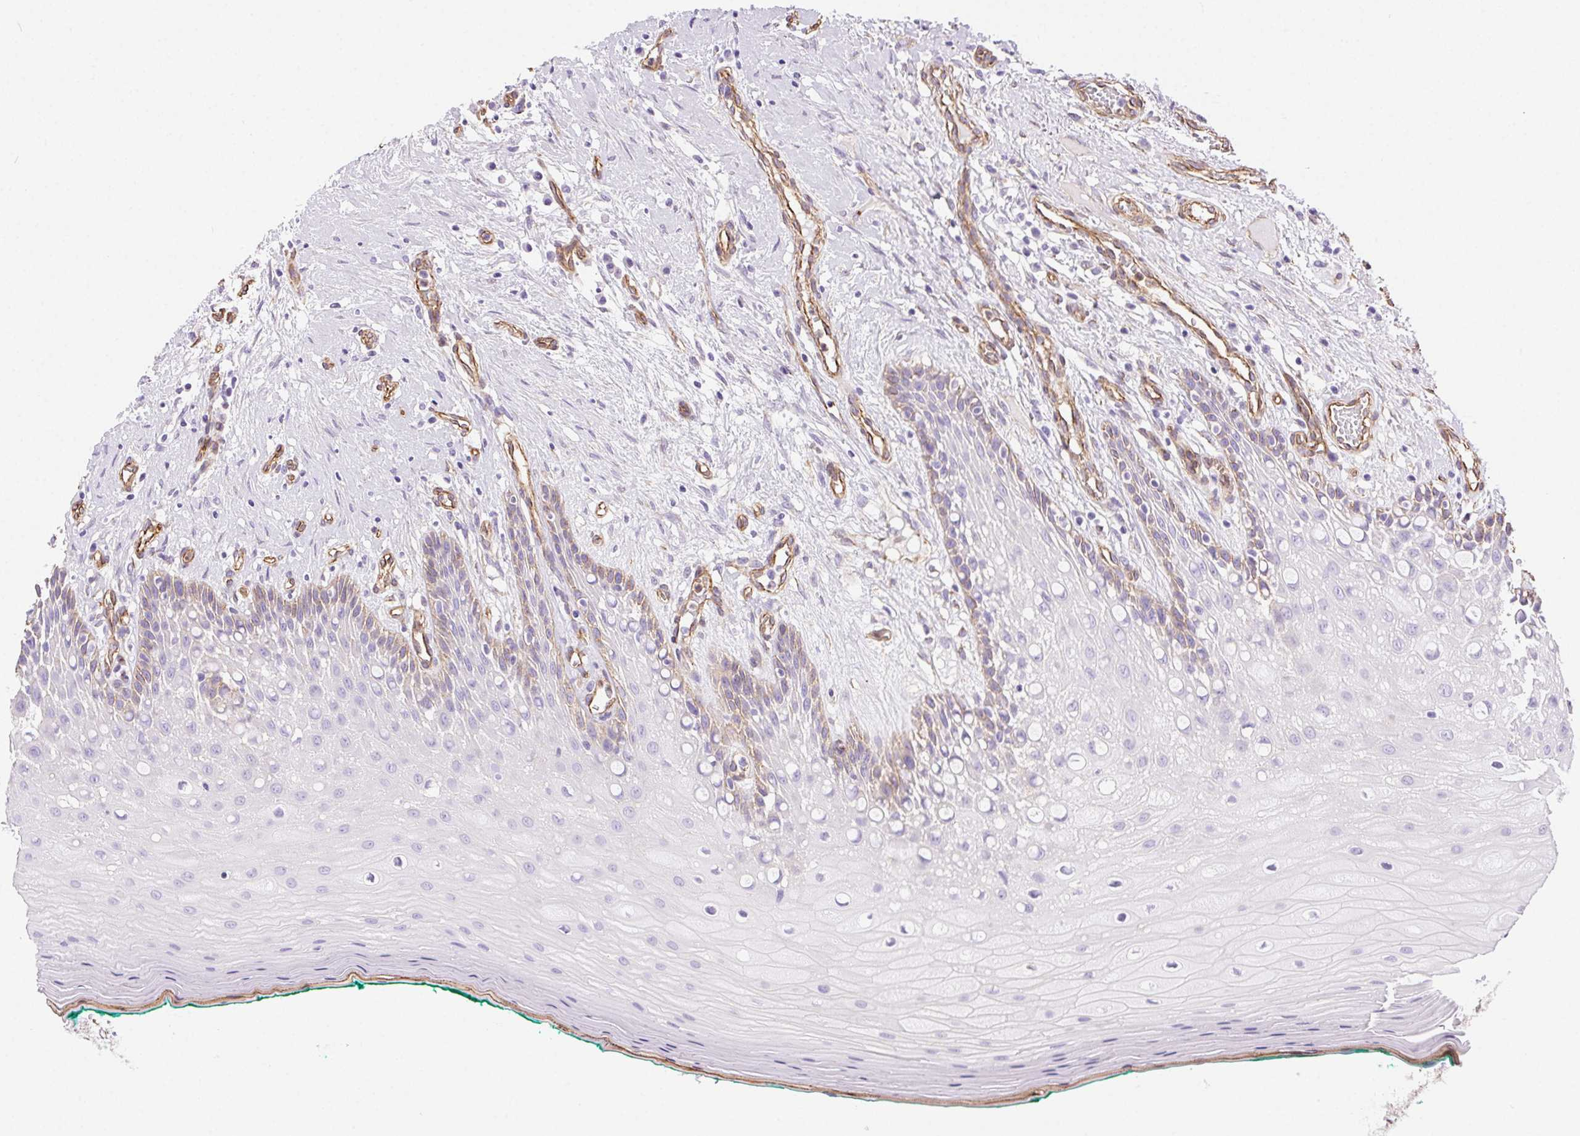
{"staining": {"intensity": "weak", "quantity": "<25%", "location": "cytoplasmic/membranous"}, "tissue": "oral mucosa", "cell_type": "Squamous epithelial cells", "image_type": "normal", "snomed": [{"axis": "morphology", "description": "Normal tissue, NOS"}, {"axis": "topography", "description": "Oral tissue"}], "caption": "Normal oral mucosa was stained to show a protein in brown. There is no significant positivity in squamous epithelial cells.", "gene": "SHCBP1L", "patient": {"sex": "female", "age": 83}}